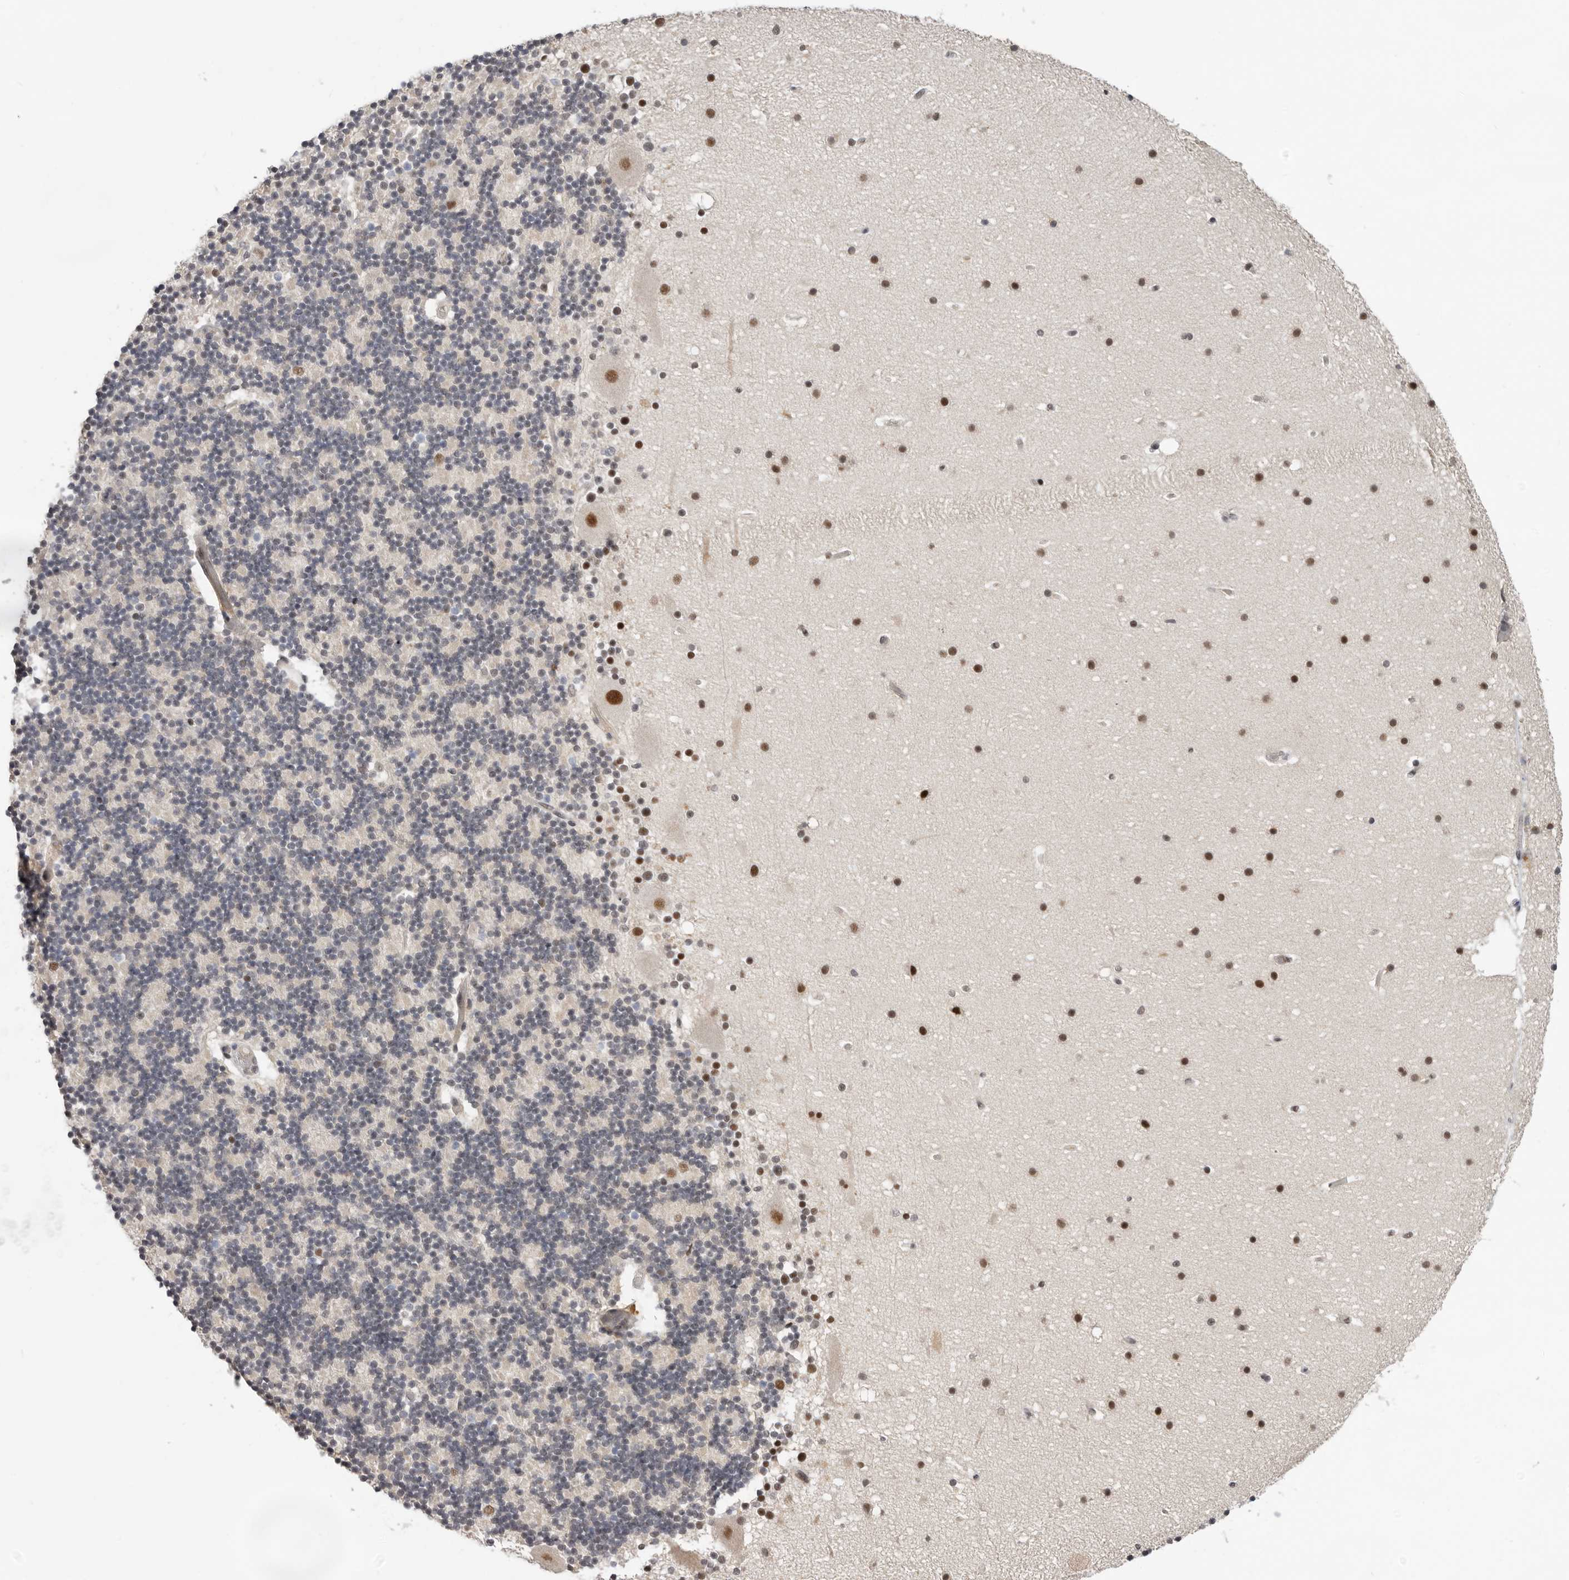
{"staining": {"intensity": "negative", "quantity": "none", "location": "none"}, "tissue": "cerebellum", "cell_type": "Cells in granular layer", "image_type": "normal", "snomed": [{"axis": "morphology", "description": "Normal tissue, NOS"}, {"axis": "topography", "description": "Cerebellum"}], "caption": "Immunohistochemical staining of normal human cerebellum demonstrates no significant positivity in cells in granular layer. (Stains: DAB IHC with hematoxylin counter stain, Microscopy: brightfield microscopy at high magnification).", "gene": "BRCA2", "patient": {"sex": "male", "age": 57}}